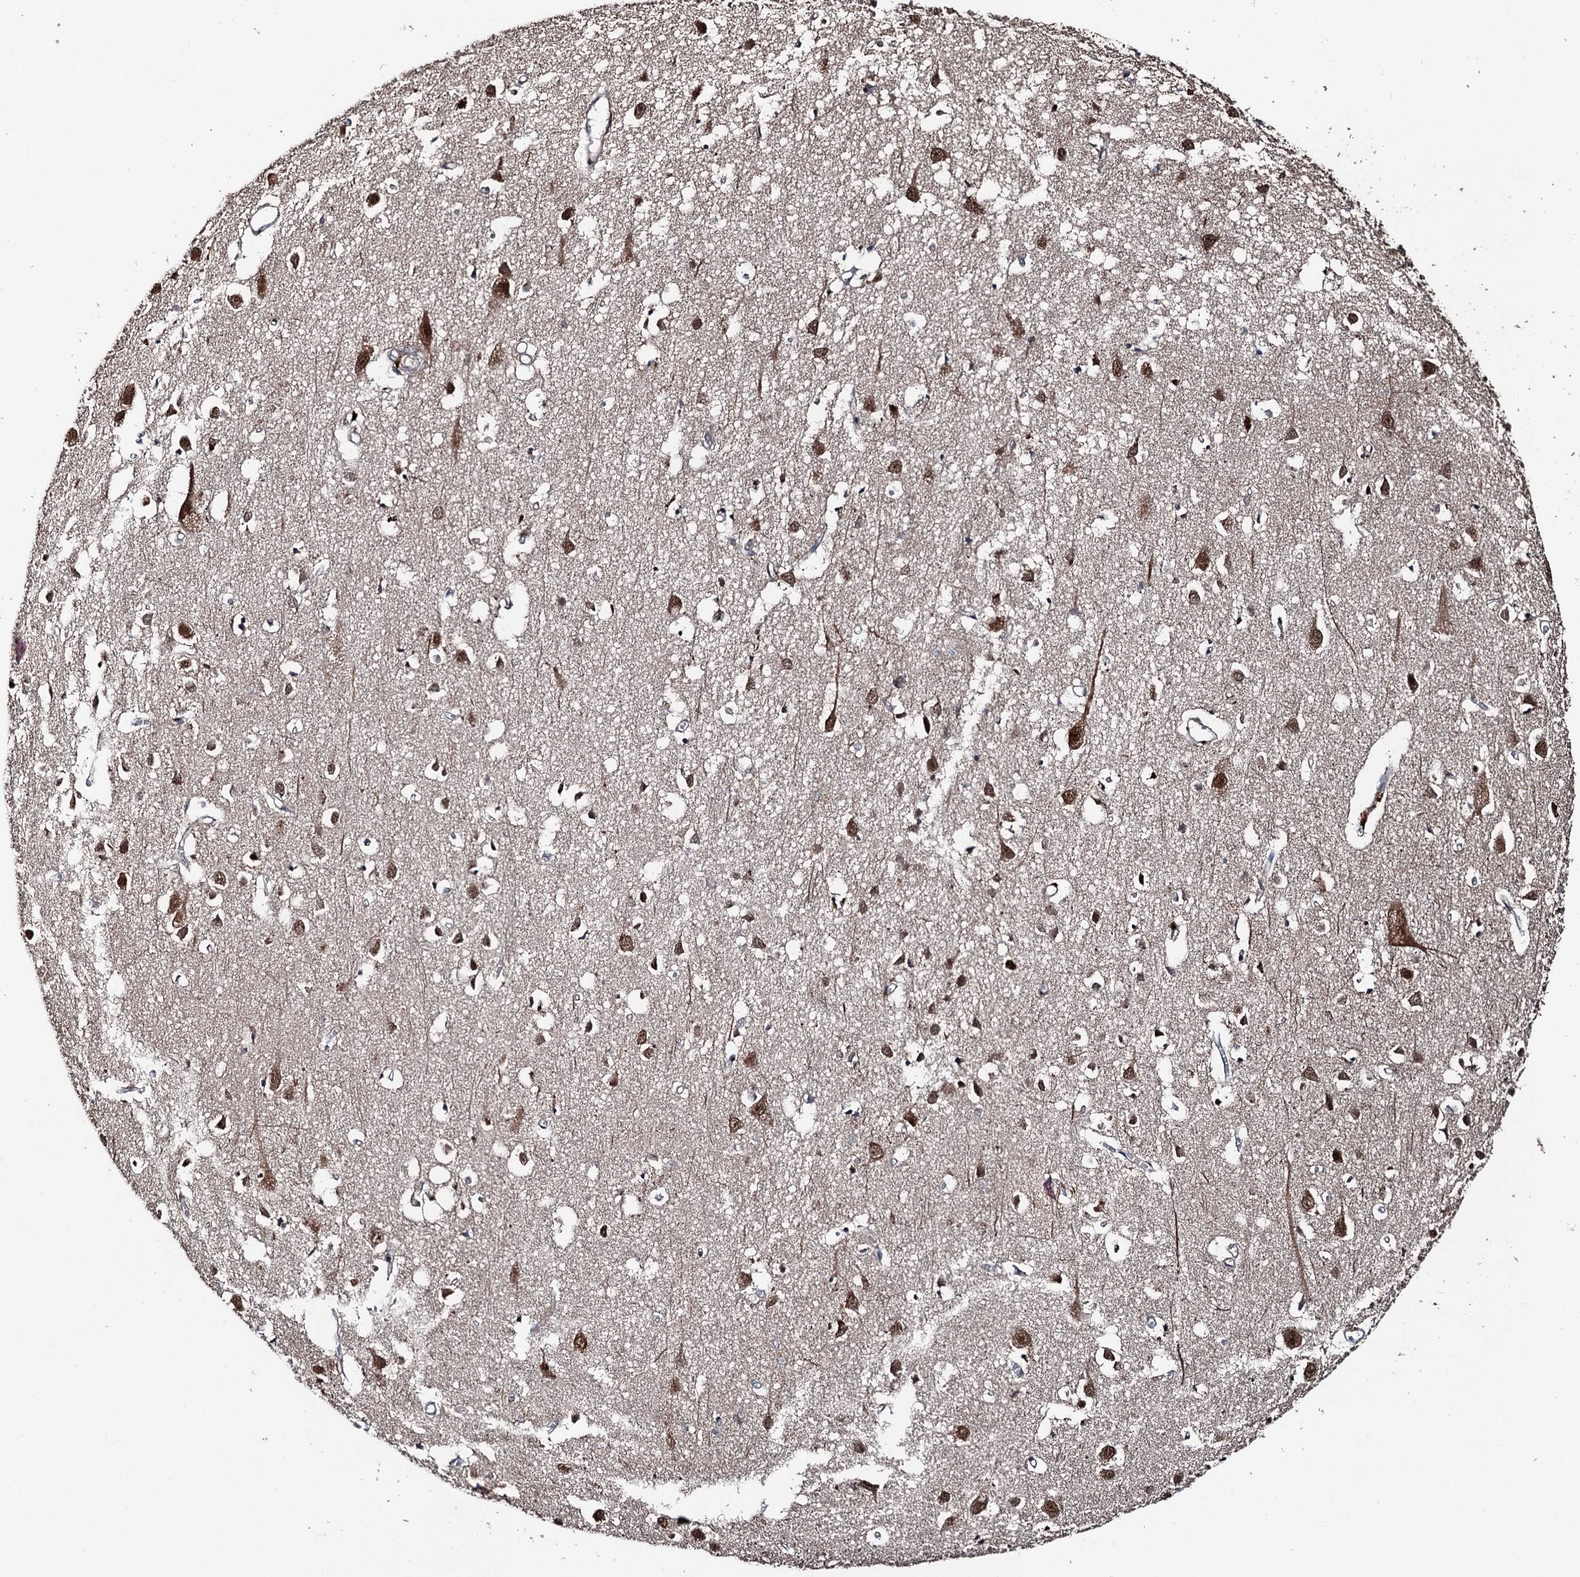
{"staining": {"intensity": "weak", "quantity": ">75%", "location": "cytoplasmic/membranous"}, "tissue": "cerebral cortex", "cell_type": "Endothelial cells", "image_type": "normal", "snomed": [{"axis": "morphology", "description": "Normal tissue, NOS"}, {"axis": "topography", "description": "Cerebral cortex"}], "caption": "The photomicrograph reveals a brown stain indicating the presence of a protein in the cytoplasmic/membranous of endothelial cells in cerebral cortex. (DAB = brown stain, brightfield microscopy at high magnification).", "gene": "PSMD13", "patient": {"sex": "female", "age": 64}}